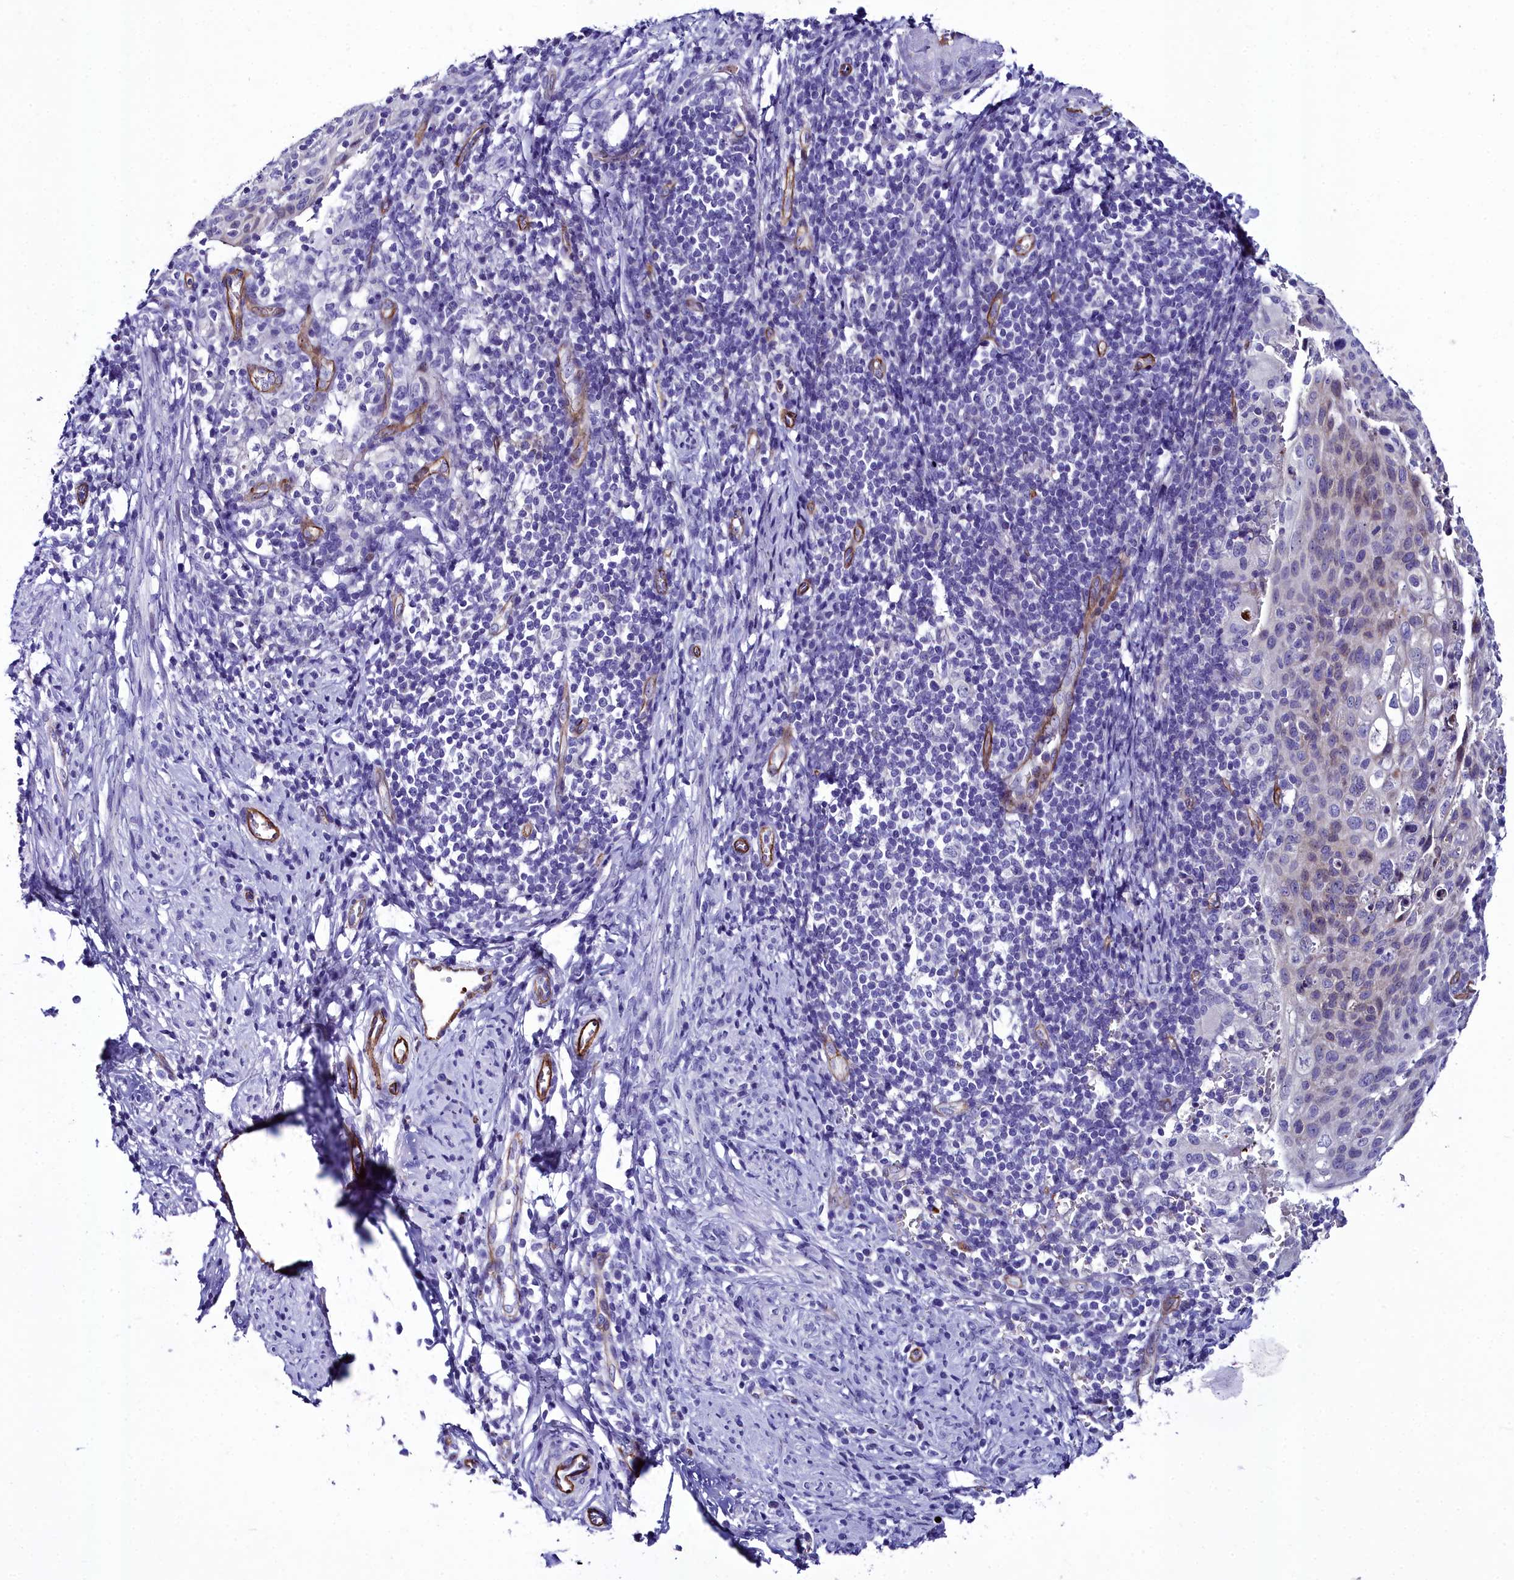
{"staining": {"intensity": "negative", "quantity": "none", "location": "none"}, "tissue": "cervical cancer", "cell_type": "Tumor cells", "image_type": "cancer", "snomed": [{"axis": "morphology", "description": "Squamous cell carcinoma, NOS"}, {"axis": "topography", "description": "Cervix"}], "caption": "A photomicrograph of squamous cell carcinoma (cervical) stained for a protein shows no brown staining in tumor cells.", "gene": "CYP4F11", "patient": {"sex": "female", "age": 70}}